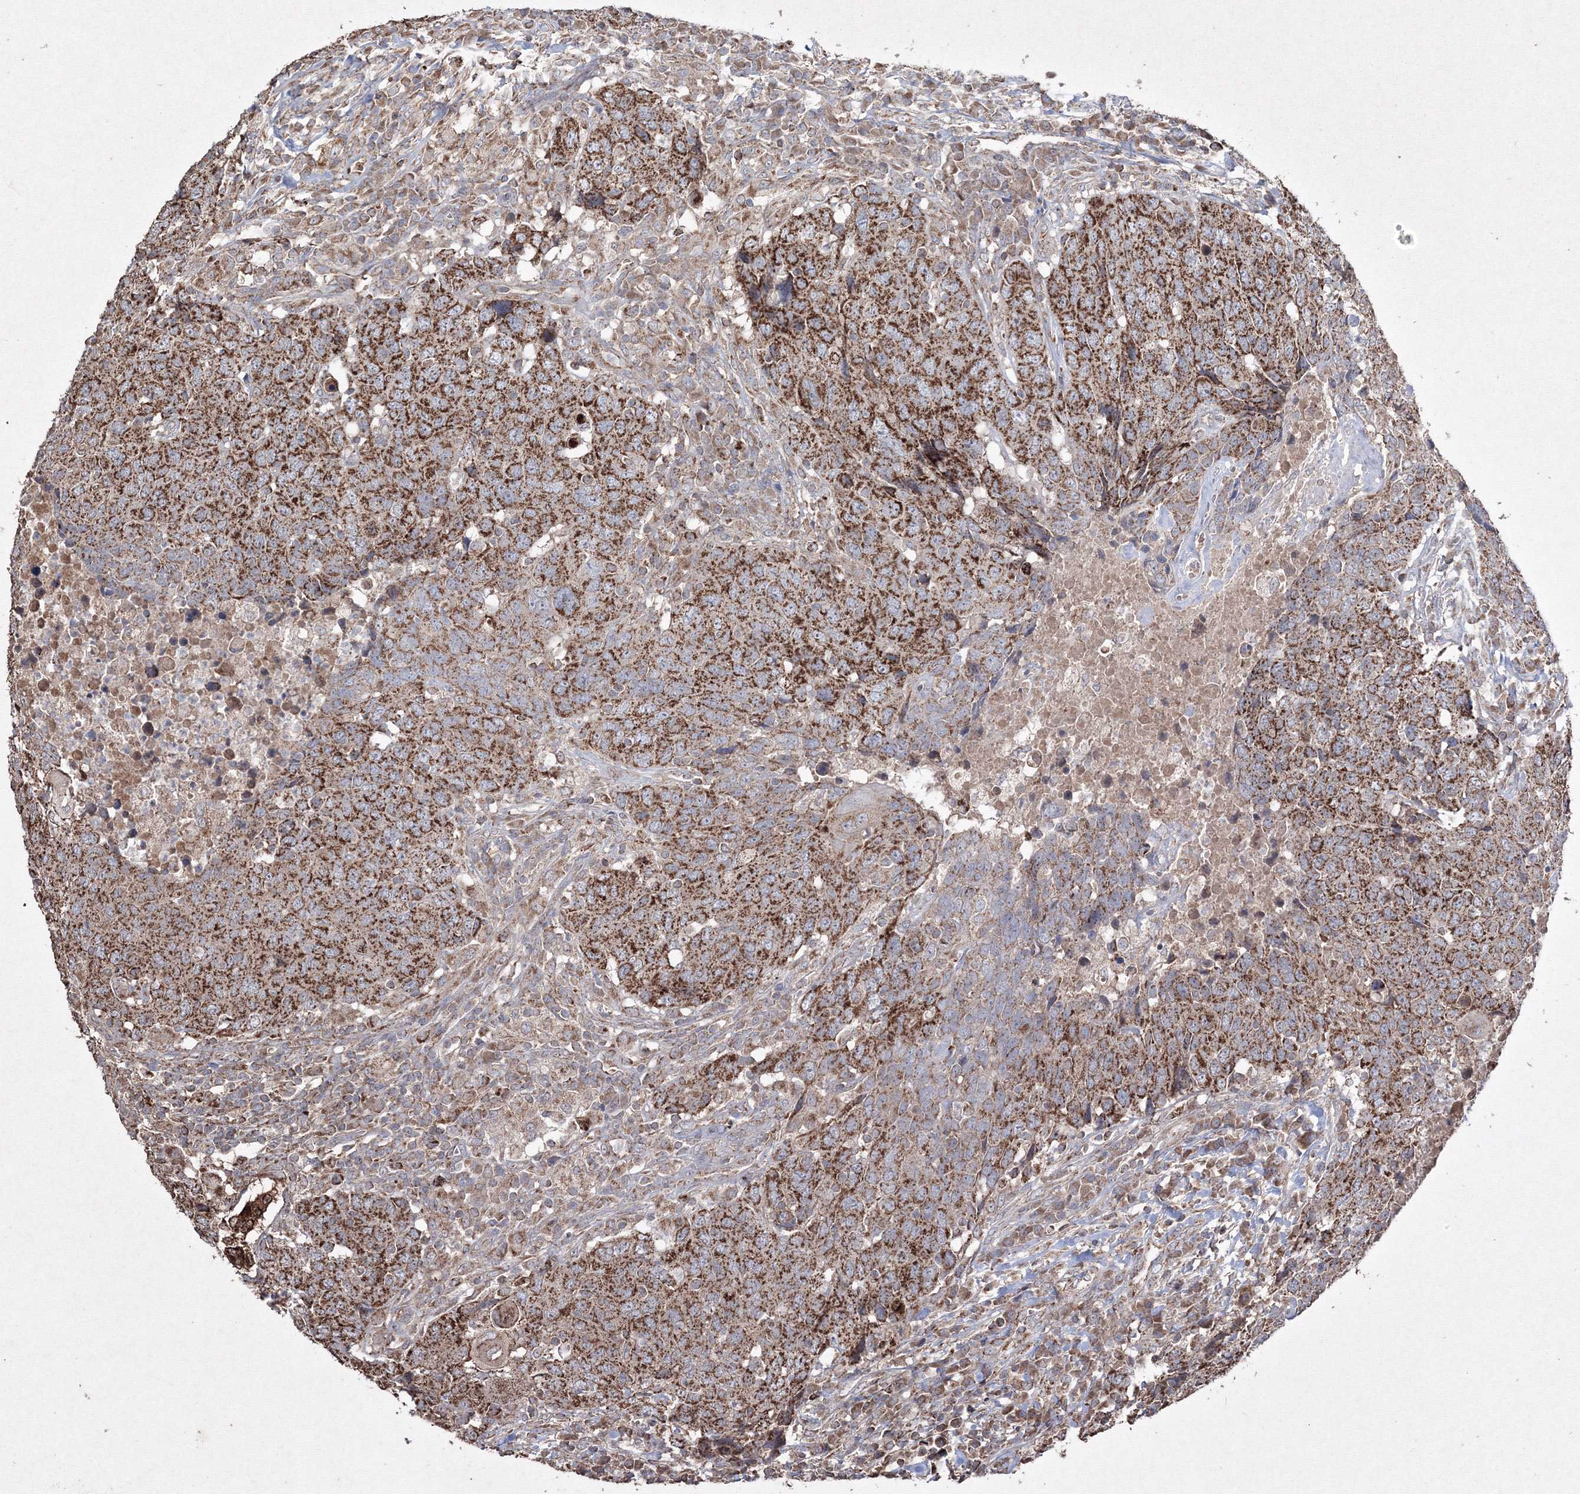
{"staining": {"intensity": "moderate", "quantity": ">75%", "location": "cytoplasmic/membranous"}, "tissue": "head and neck cancer", "cell_type": "Tumor cells", "image_type": "cancer", "snomed": [{"axis": "morphology", "description": "Squamous cell carcinoma, NOS"}, {"axis": "topography", "description": "Head-Neck"}], "caption": "Immunohistochemical staining of human head and neck squamous cell carcinoma reveals medium levels of moderate cytoplasmic/membranous protein positivity in about >75% of tumor cells.", "gene": "GRSF1", "patient": {"sex": "male", "age": 66}}